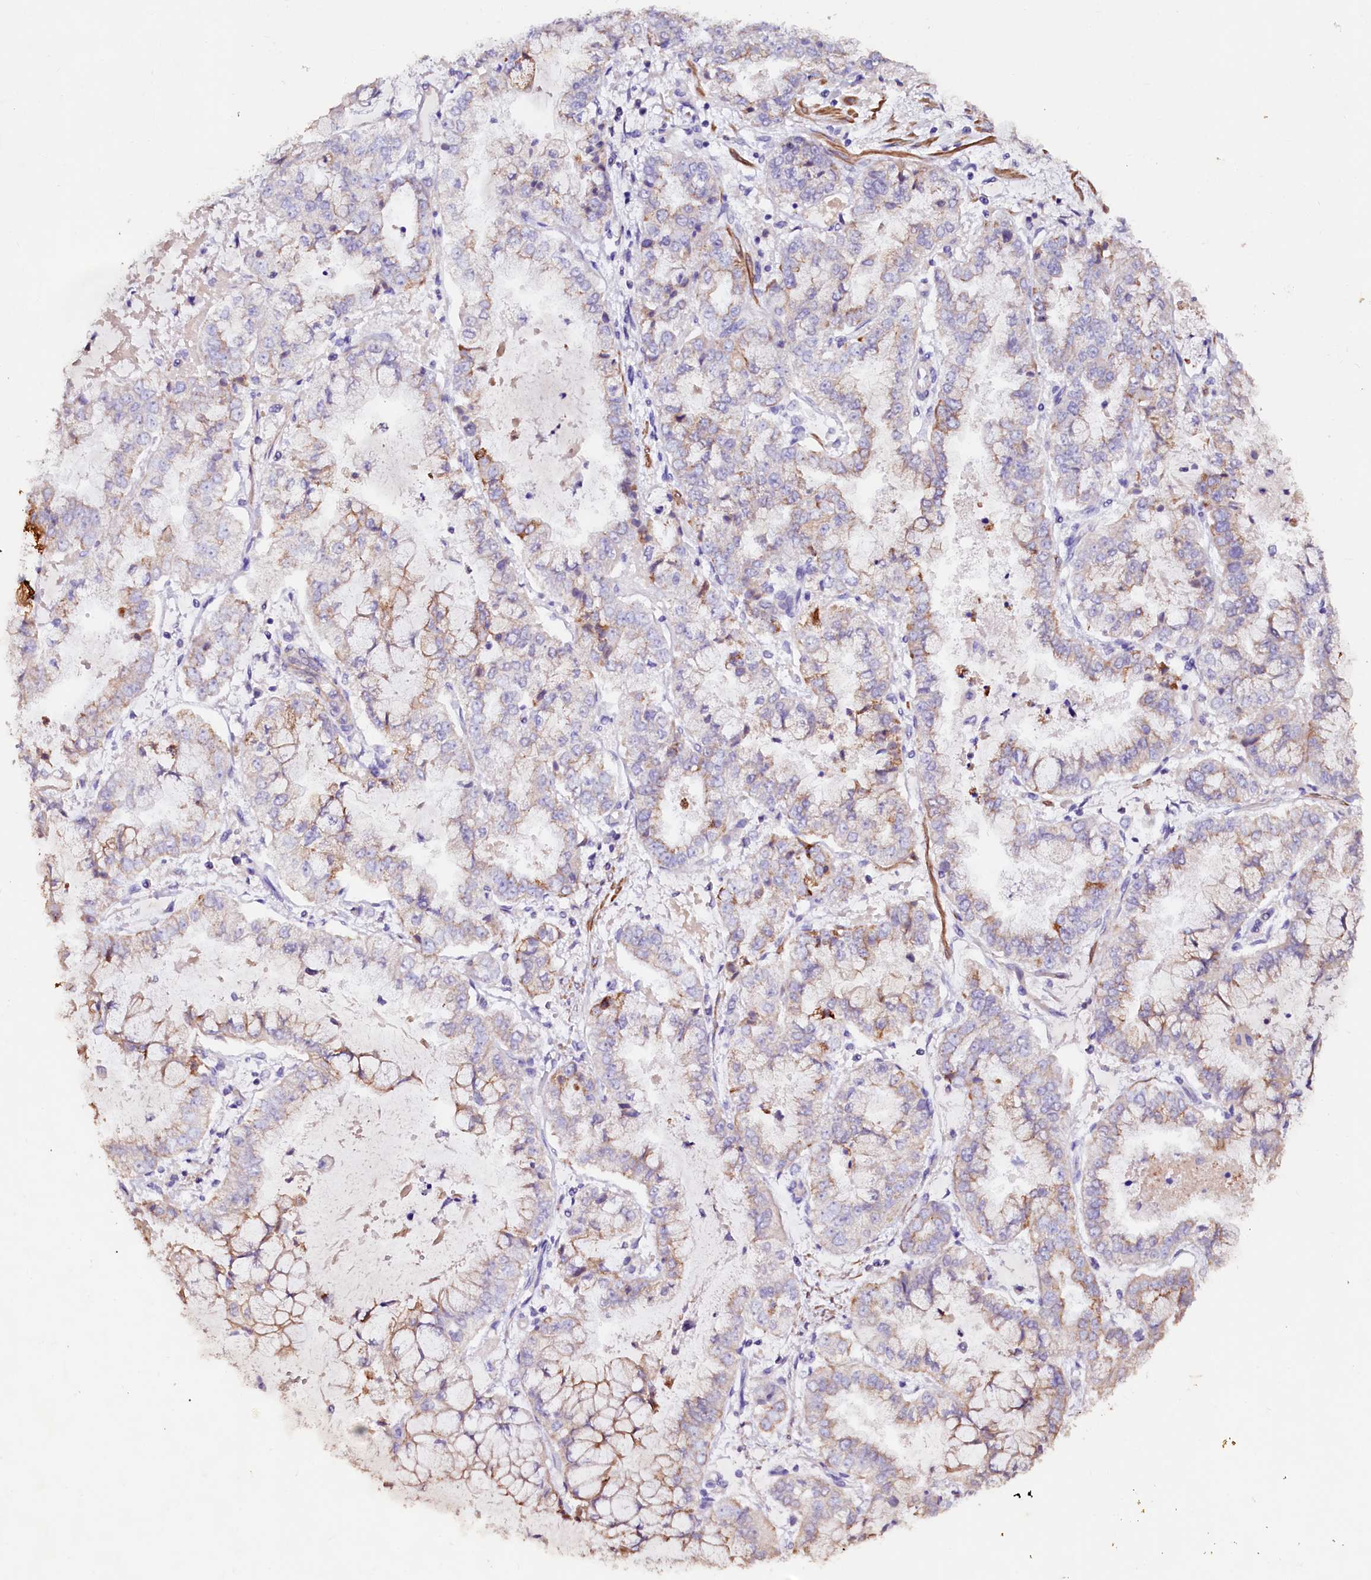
{"staining": {"intensity": "moderate", "quantity": "<25%", "location": "cytoplasmic/membranous"}, "tissue": "stomach cancer", "cell_type": "Tumor cells", "image_type": "cancer", "snomed": [{"axis": "morphology", "description": "Adenocarcinoma, NOS"}, {"axis": "topography", "description": "Stomach"}], "caption": "Stomach cancer stained with DAB (3,3'-diaminobenzidine) immunohistochemistry (IHC) shows low levels of moderate cytoplasmic/membranous staining in about <25% of tumor cells.", "gene": "VPS36", "patient": {"sex": "male", "age": 76}}